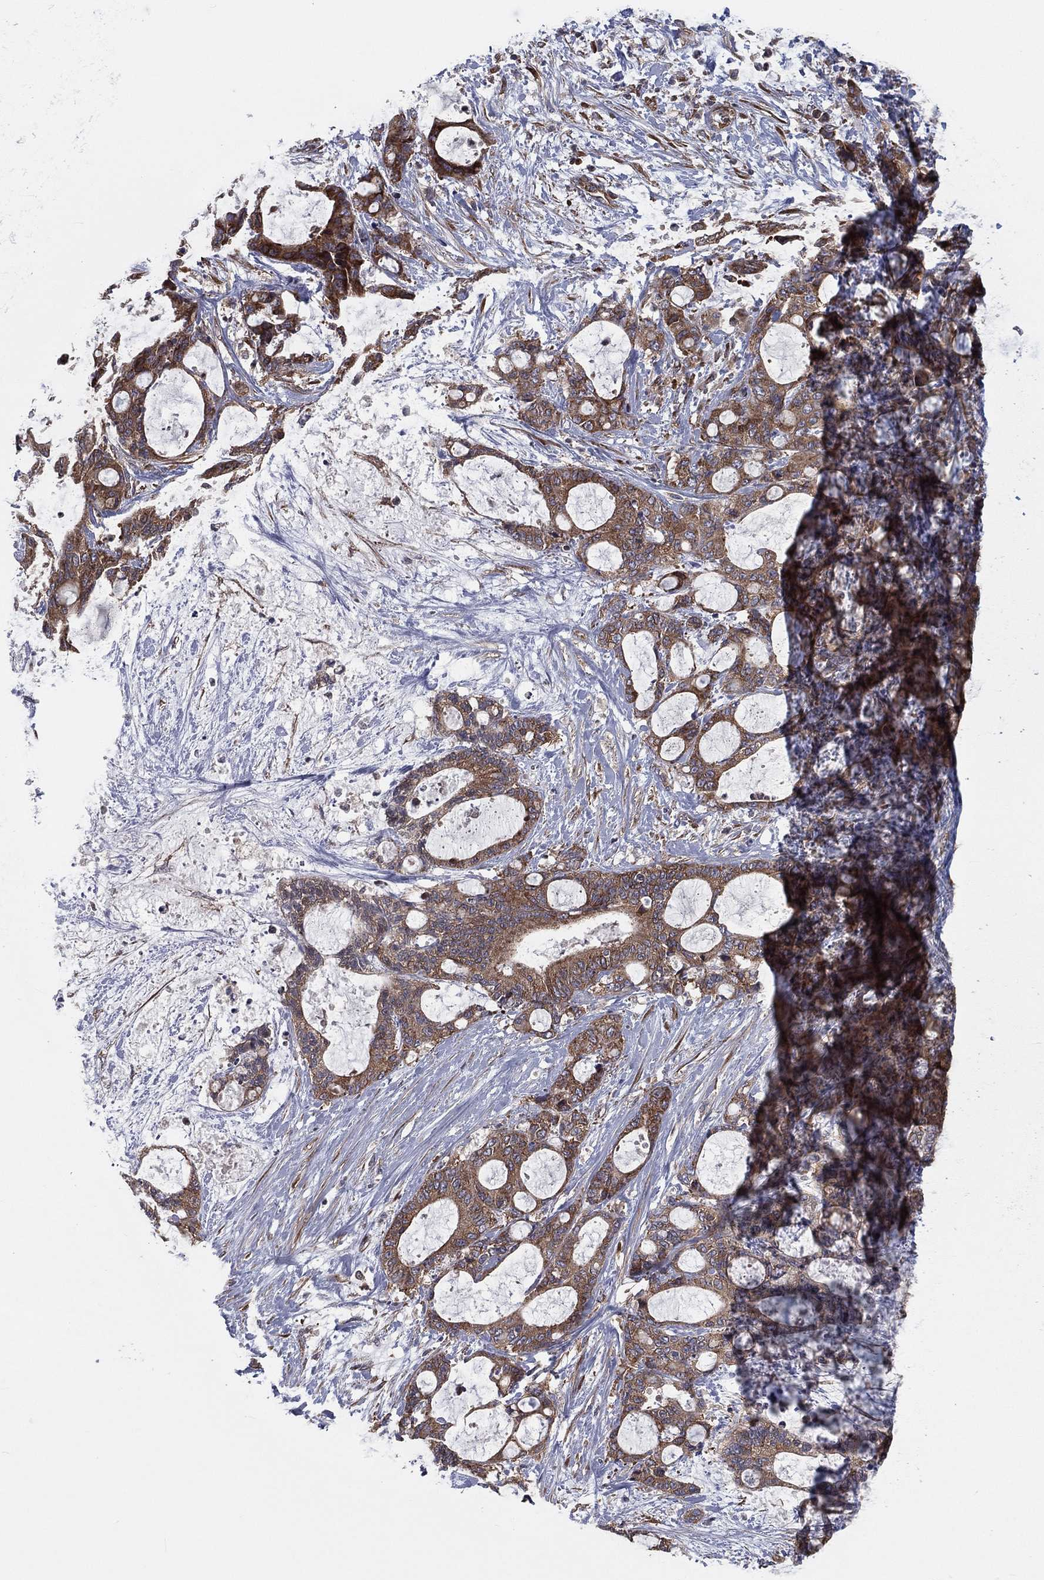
{"staining": {"intensity": "strong", "quantity": ">75%", "location": "cytoplasmic/membranous"}, "tissue": "liver cancer", "cell_type": "Tumor cells", "image_type": "cancer", "snomed": [{"axis": "morphology", "description": "Normal tissue, NOS"}, {"axis": "morphology", "description": "Cholangiocarcinoma"}, {"axis": "topography", "description": "Liver"}, {"axis": "topography", "description": "Peripheral nerve tissue"}], "caption": "Immunohistochemical staining of liver cancer (cholangiocarcinoma) reveals high levels of strong cytoplasmic/membranous expression in about >75% of tumor cells.", "gene": "EIF2B5", "patient": {"sex": "female", "age": 73}}